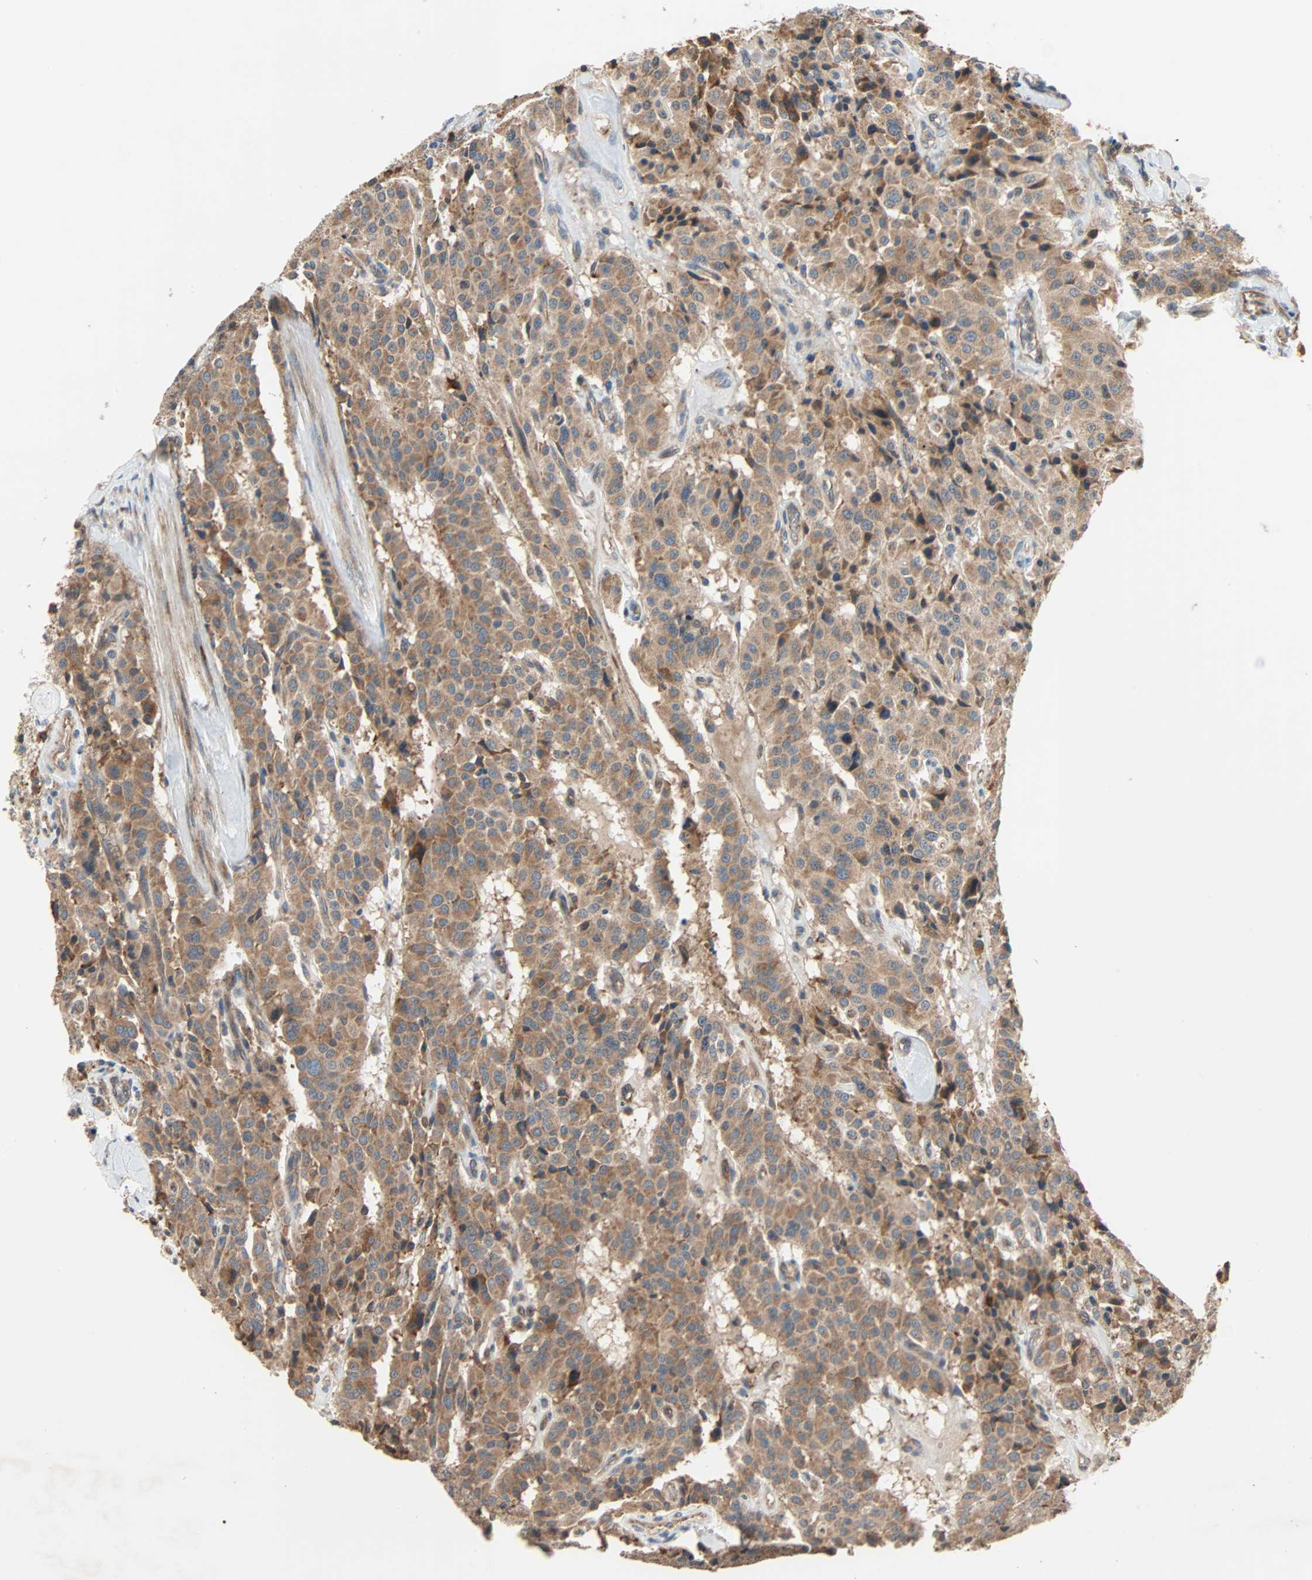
{"staining": {"intensity": "moderate", "quantity": ">75%", "location": "cytoplasmic/membranous"}, "tissue": "carcinoid", "cell_type": "Tumor cells", "image_type": "cancer", "snomed": [{"axis": "morphology", "description": "Carcinoid, malignant, NOS"}, {"axis": "topography", "description": "Lung"}], "caption": "High-magnification brightfield microscopy of malignant carcinoid stained with DAB (3,3'-diaminobenzidine) (brown) and counterstained with hematoxylin (blue). tumor cells exhibit moderate cytoplasmic/membranous staining is appreciated in about>75% of cells.", "gene": "XYLT1", "patient": {"sex": "male", "age": 30}}